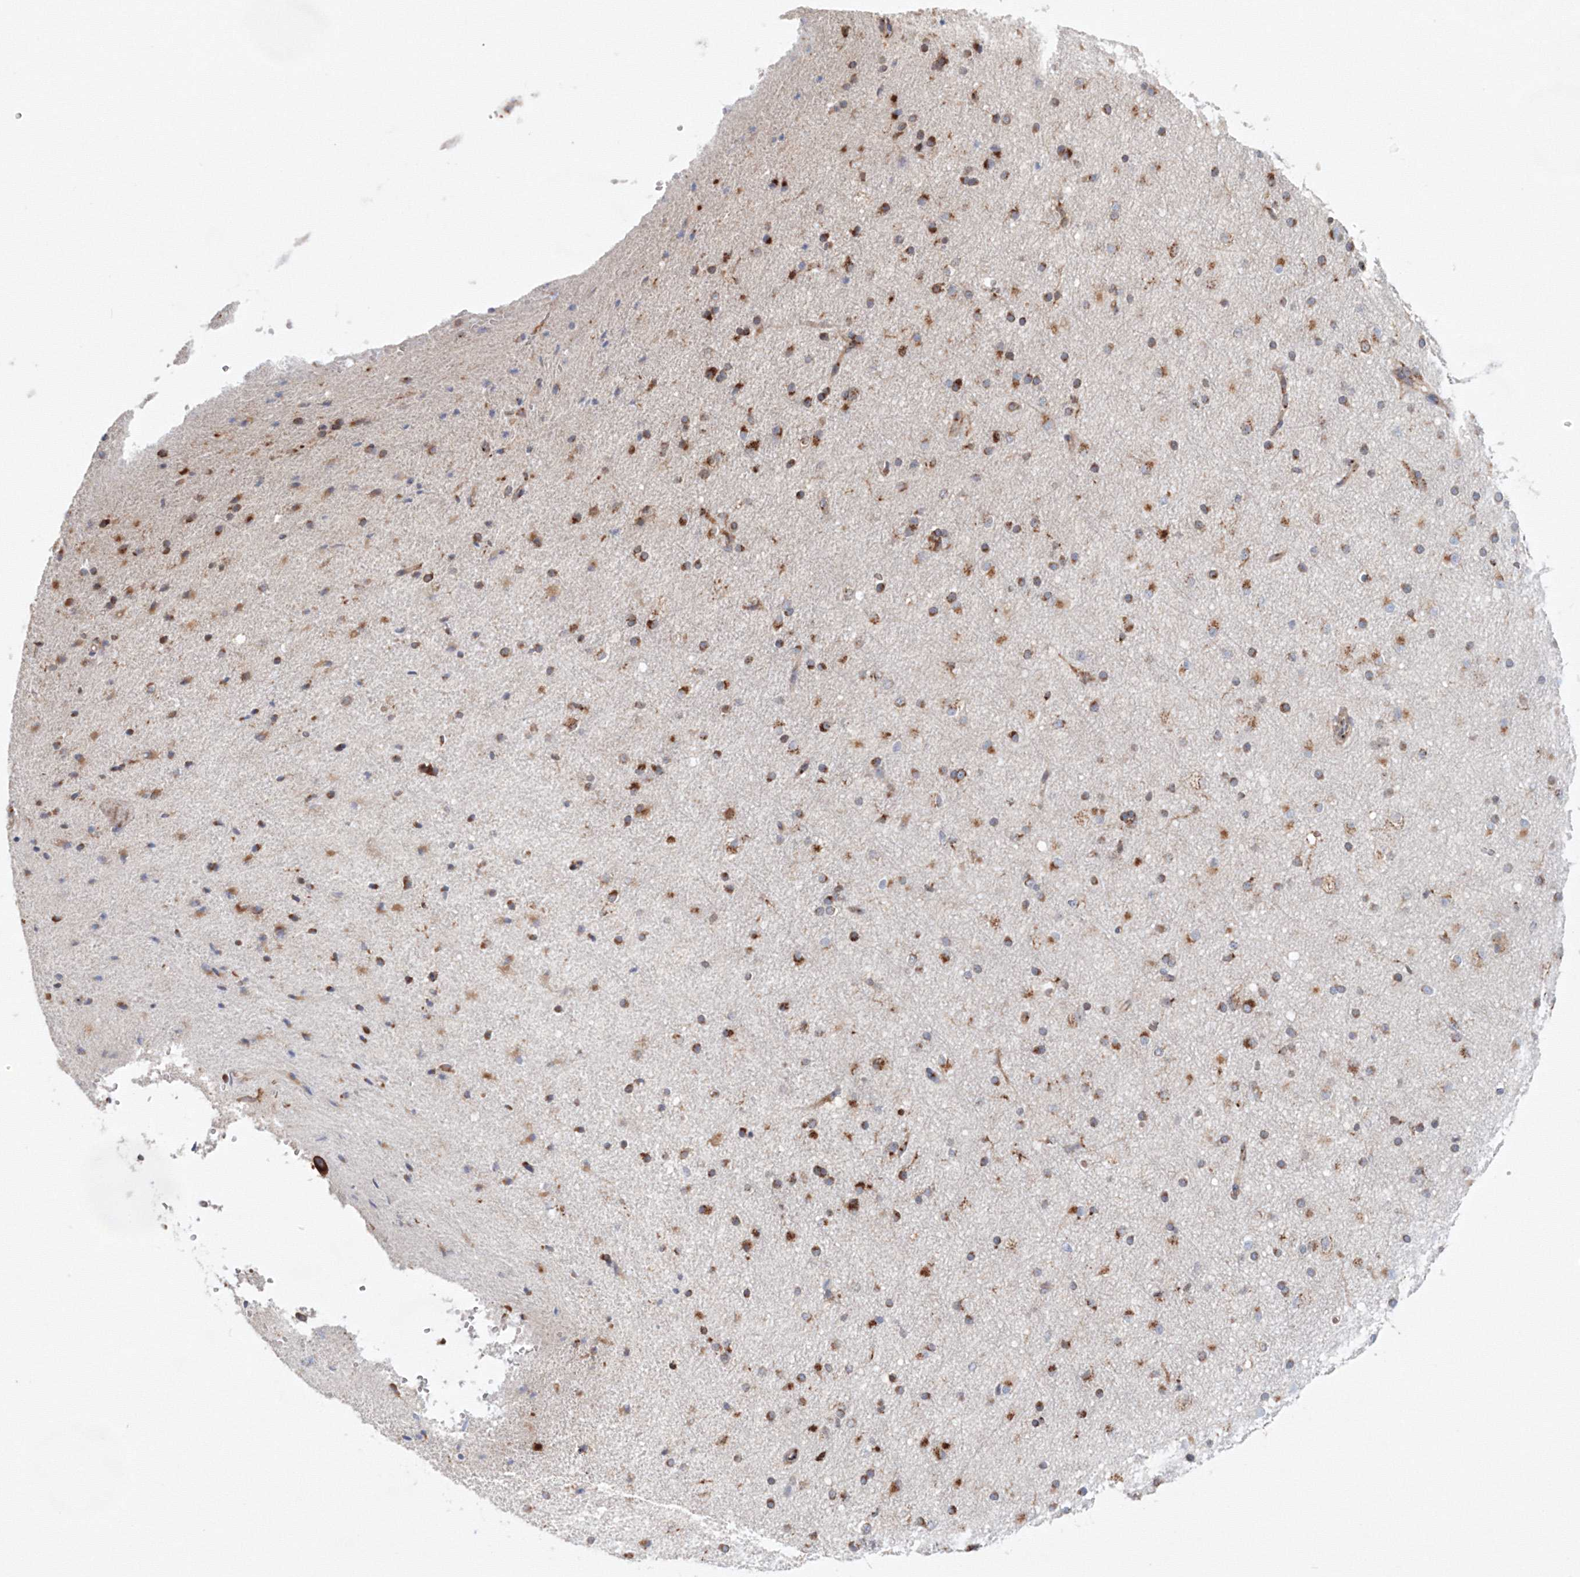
{"staining": {"intensity": "weak", "quantity": ">75%", "location": "cytoplasmic/membranous"}, "tissue": "cerebral cortex", "cell_type": "Endothelial cells", "image_type": "normal", "snomed": [{"axis": "morphology", "description": "Normal tissue, NOS"}, {"axis": "morphology", "description": "Developmental malformation"}, {"axis": "topography", "description": "Cerebral cortex"}], "caption": "This is a photomicrograph of immunohistochemistry staining of unremarkable cerebral cortex, which shows weak staining in the cytoplasmic/membranous of endothelial cells.", "gene": "ARCN1", "patient": {"sex": "female", "age": 30}}